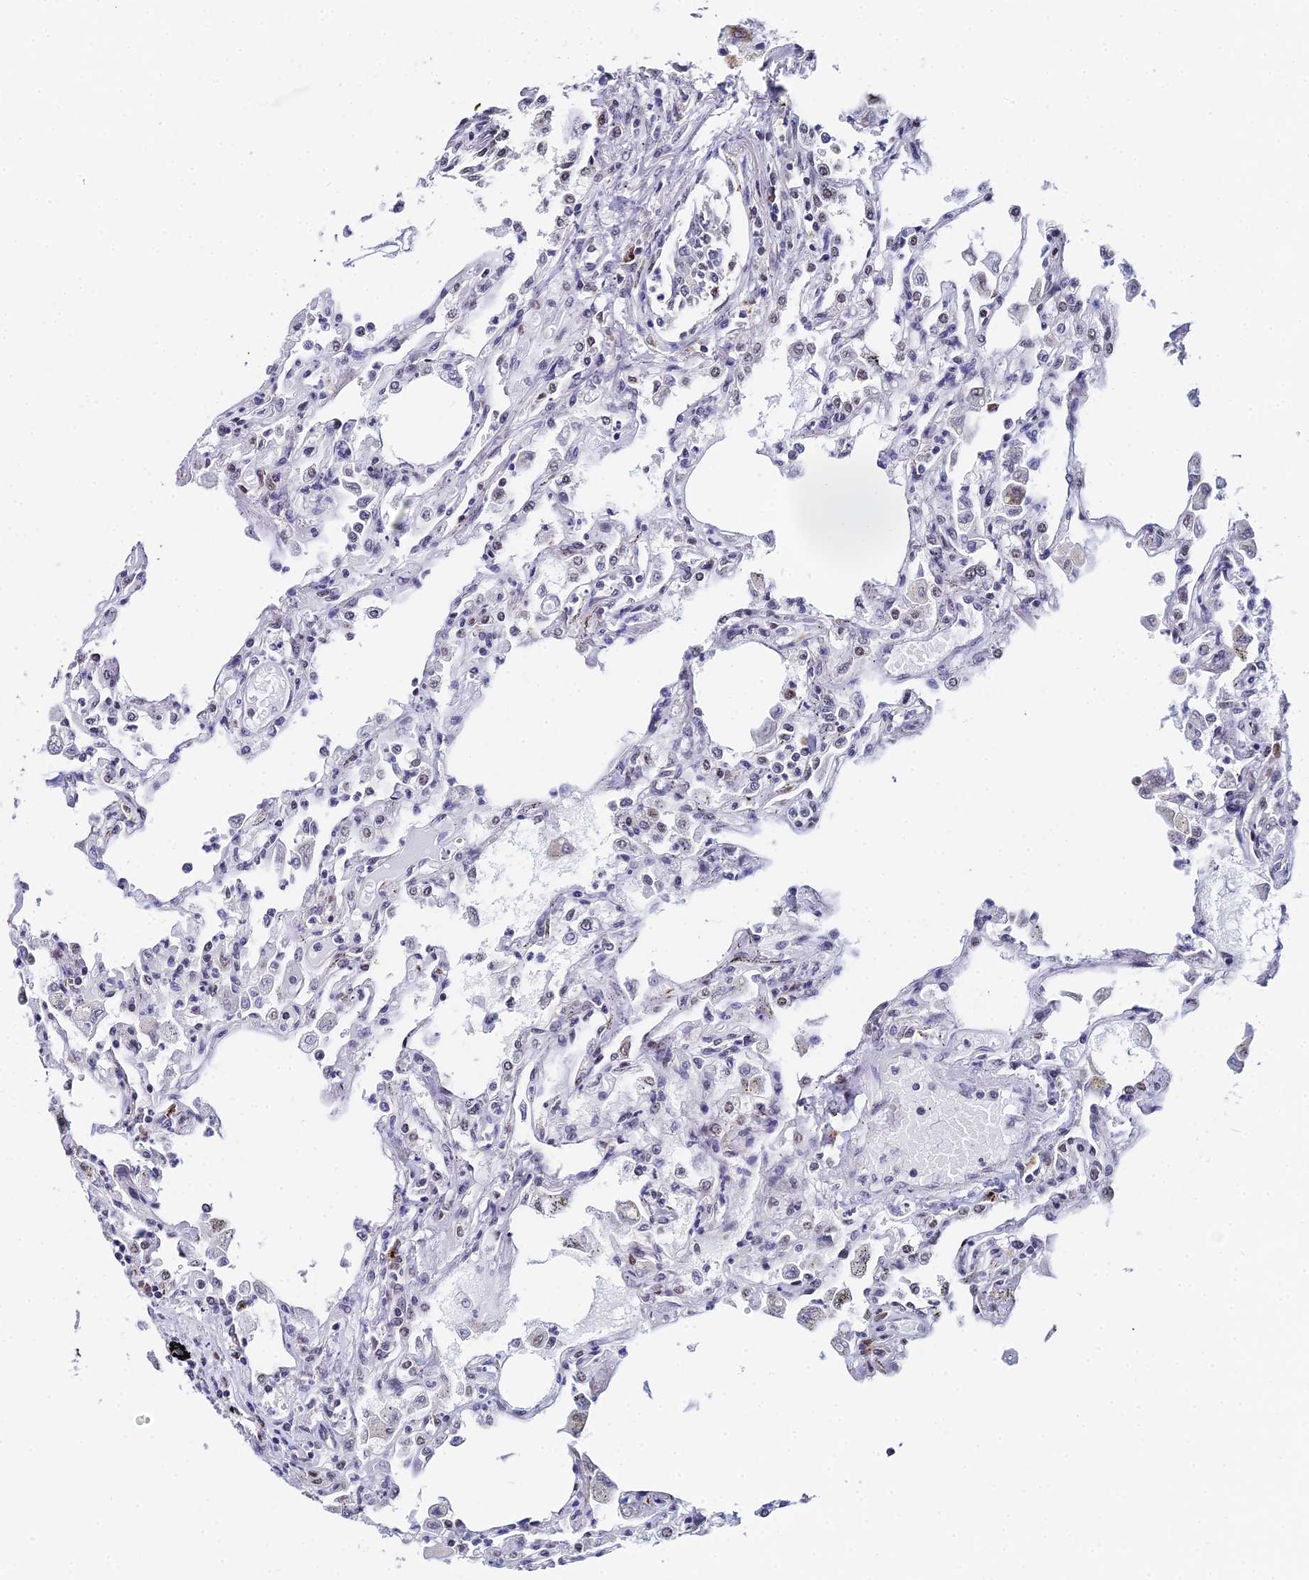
{"staining": {"intensity": "moderate", "quantity": "<25%", "location": "nuclear"}, "tissue": "lung", "cell_type": "Alveolar cells", "image_type": "normal", "snomed": [{"axis": "morphology", "description": "Normal tissue, NOS"}, {"axis": "topography", "description": "Bronchus"}, {"axis": "topography", "description": "Lung"}], "caption": "A brown stain shows moderate nuclear staining of a protein in alveolar cells of unremarkable lung.", "gene": "MAGOHB", "patient": {"sex": "female", "age": 49}}